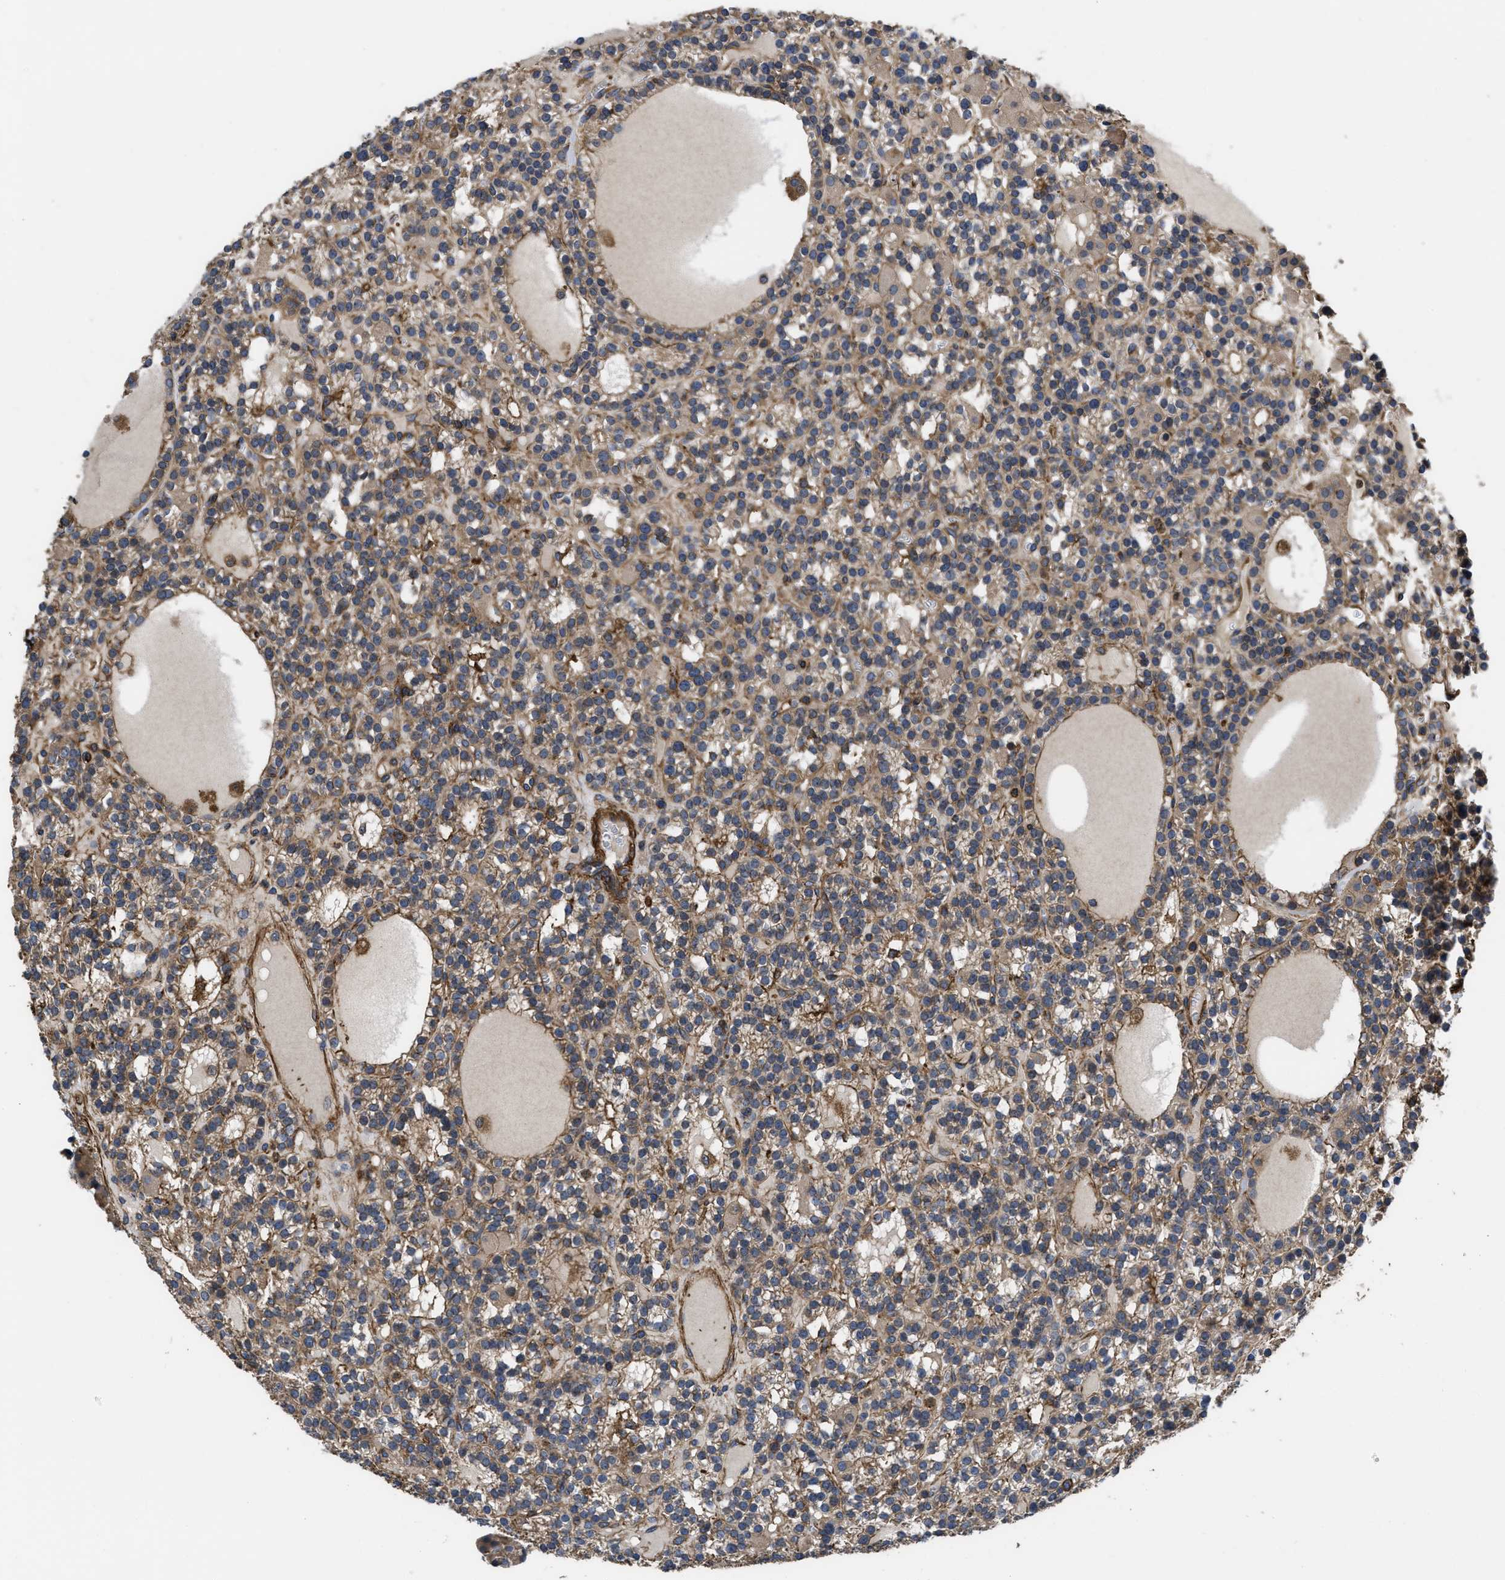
{"staining": {"intensity": "moderate", "quantity": ">75%", "location": "cytoplasmic/membranous"}, "tissue": "parathyroid gland", "cell_type": "Glandular cells", "image_type": "normal", "snomed": [{"axis": "morphology", "description": "Normal tissue, NOS"}, {"axis": "morphology", "description": "Adenoma, NOS"}, {"axis": "topography", "description": "Parathyroid gland"}], "caption": "A brown stain shows moderate cytoplasmic/membranous expression of a protein in glandular cells of unremarkable human parathyroid gland. The protein of interest is stained brown, and the nuclei are stained in blue (DAB IHC with brightfield microscopy, high magnification).", "gene": "SCUBE2", "patient": {"sex": "female", "age": 58}}